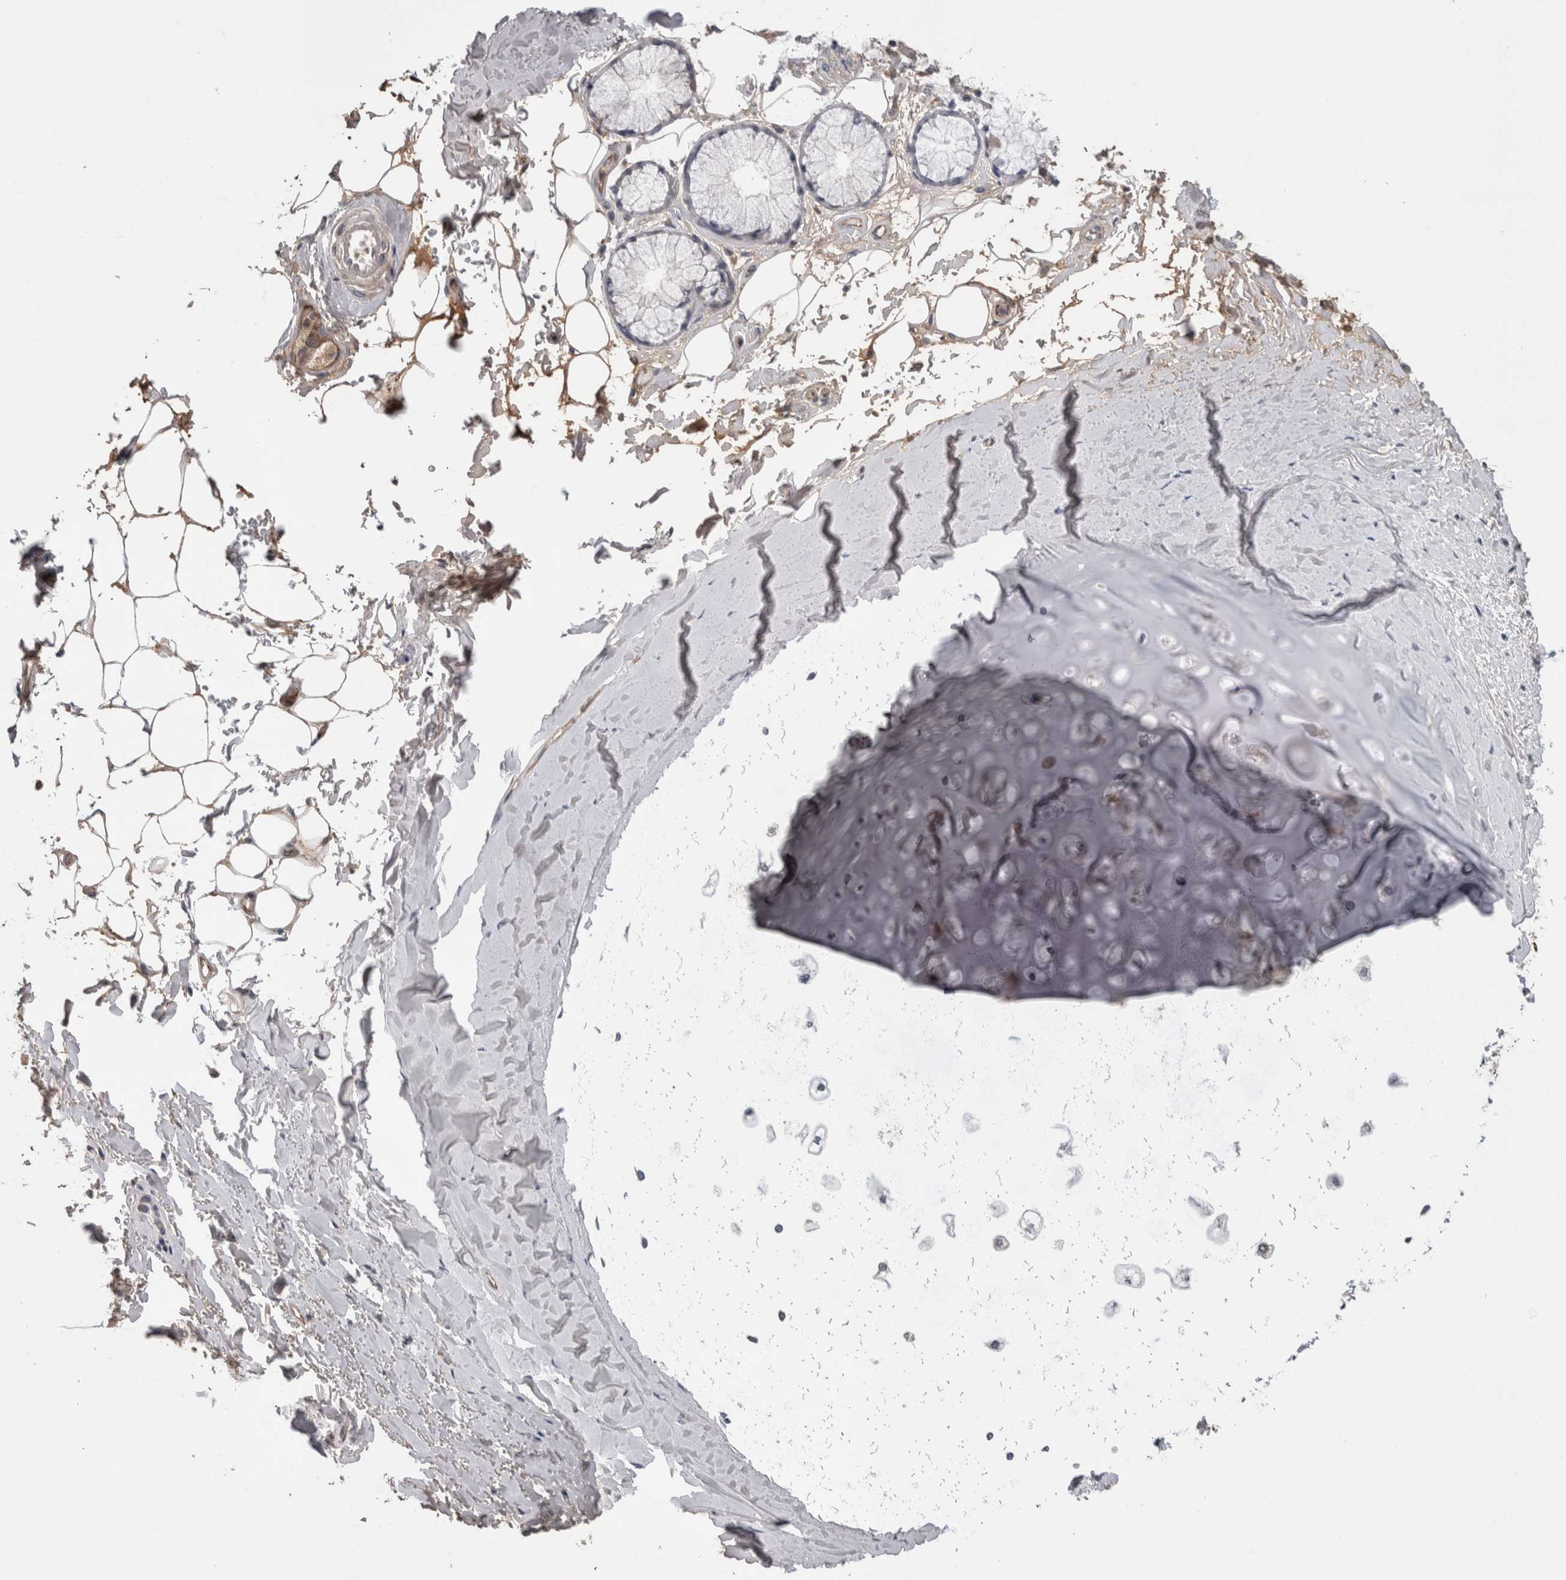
{"staining": {"intensity": "moderate", "quantity": ">75%", "location": "cytoplasmic/membranous"}, "tissue": "adipose tissue", "cell_type": "Adipocytes", "image_type": "normal", "snomed": [{"axis": "morphology", "description": "Normal tissue, NOS"}, {"axis": "topography", "description": "Bronchus"}], "caption": "High-magnification brightfield microscopy of unremarkable adipose tissue stained with DAB (3,3'-diaminobenzidine) (brown) and counterstained with hematoxylin (blue). adipocytes exhibit moderate cytoplasmic/membranous positivity is present in about>75% of cells. (DAB (3,3'-diaminobenzidine) IHC with brightfield microscopy, high magnification).", "gene": "STC1", "patient": {"sex": "male", "age": 66}}